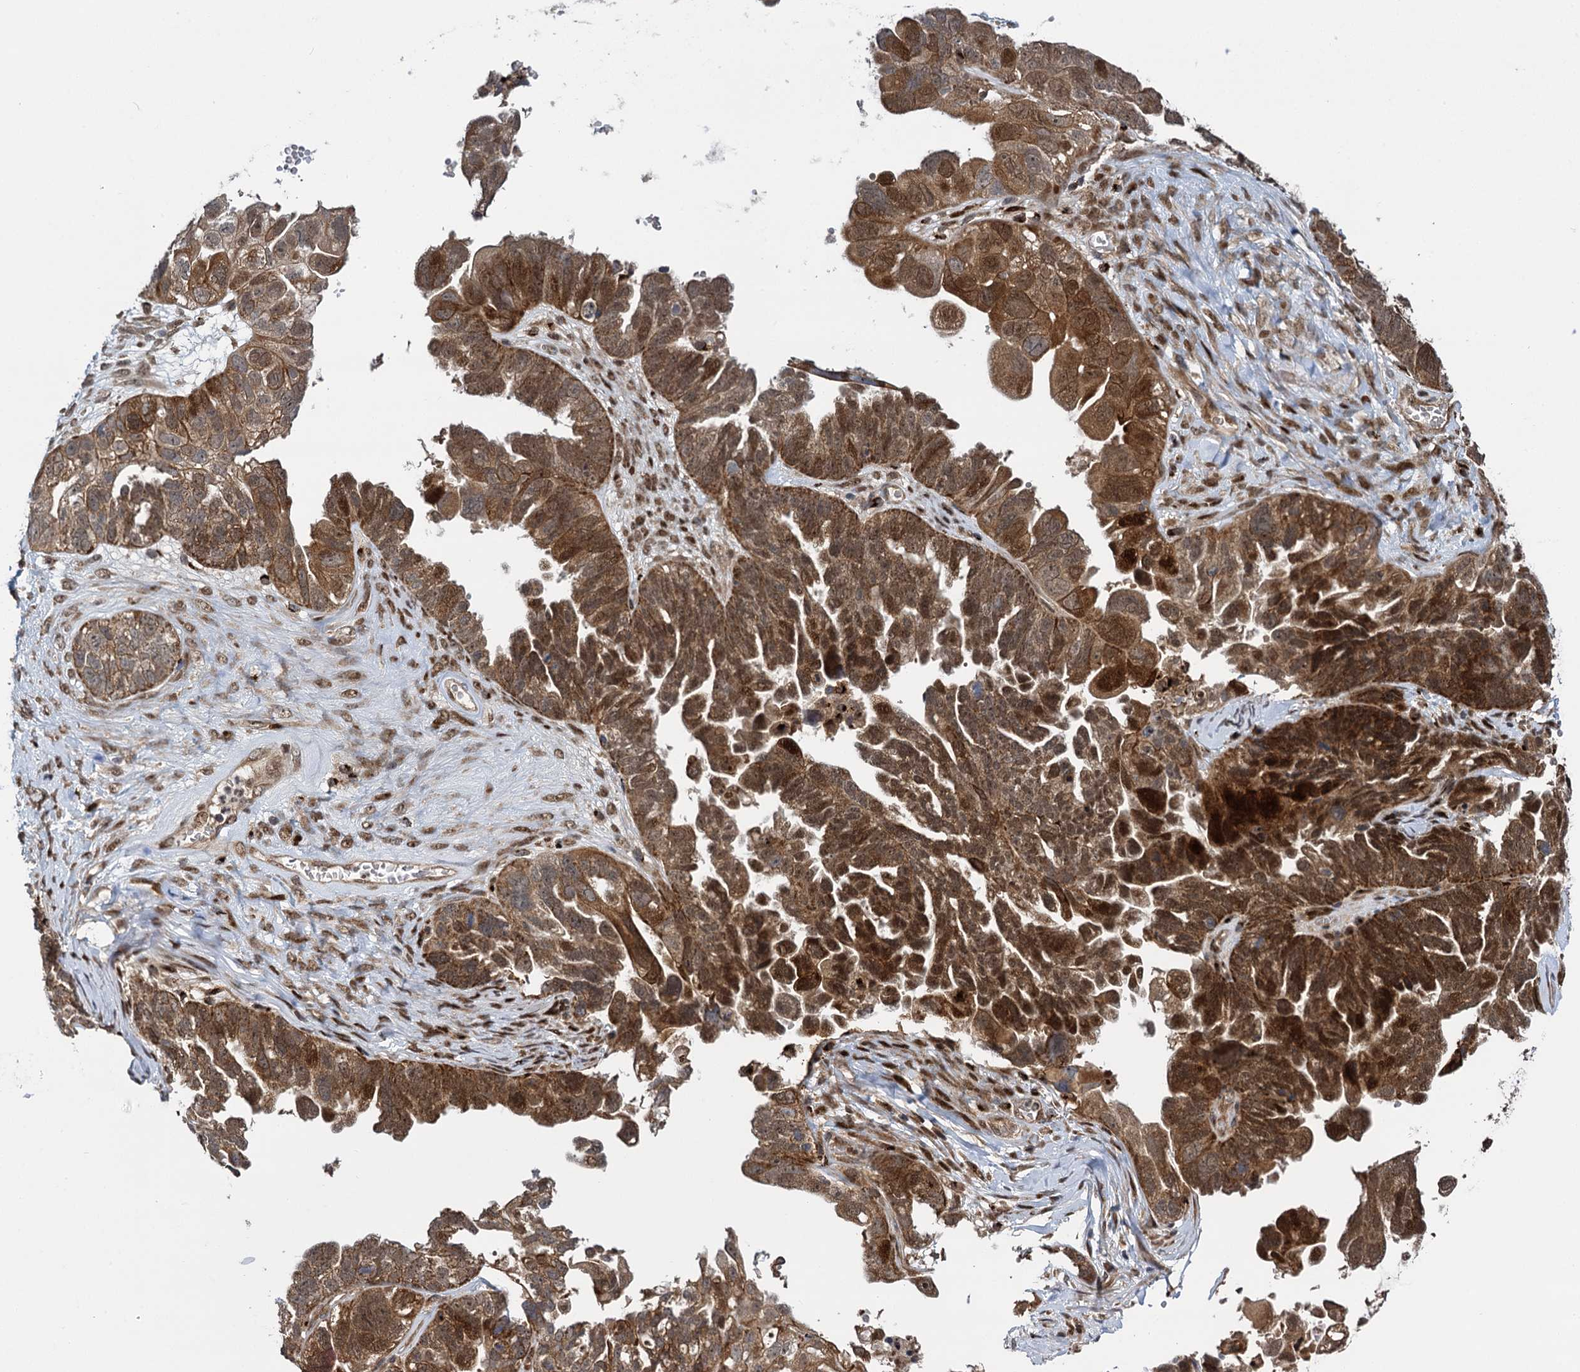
{"staining": {"intensity": "moderate", "quantity": ">75%", "location": "cytoplasmic/membranous,nuclear"}, "tissue": "ovarian cancer", "cell_type": "Tumor cells", "image_type": "cancer", "snomed": [{"axis": "morphology", "description": "Cystadenocarcinoma, serous, NOS"}, {"axis": "topography", "description": "Ovary"}], "caption": "Moderate cytoplasmic/membranous and nuclear expression is identified in approximately >75% of tumor cells in ovarian cancer.", "gene": "GAL3ST4", "patient": {"sex": "female", "age": 79}}